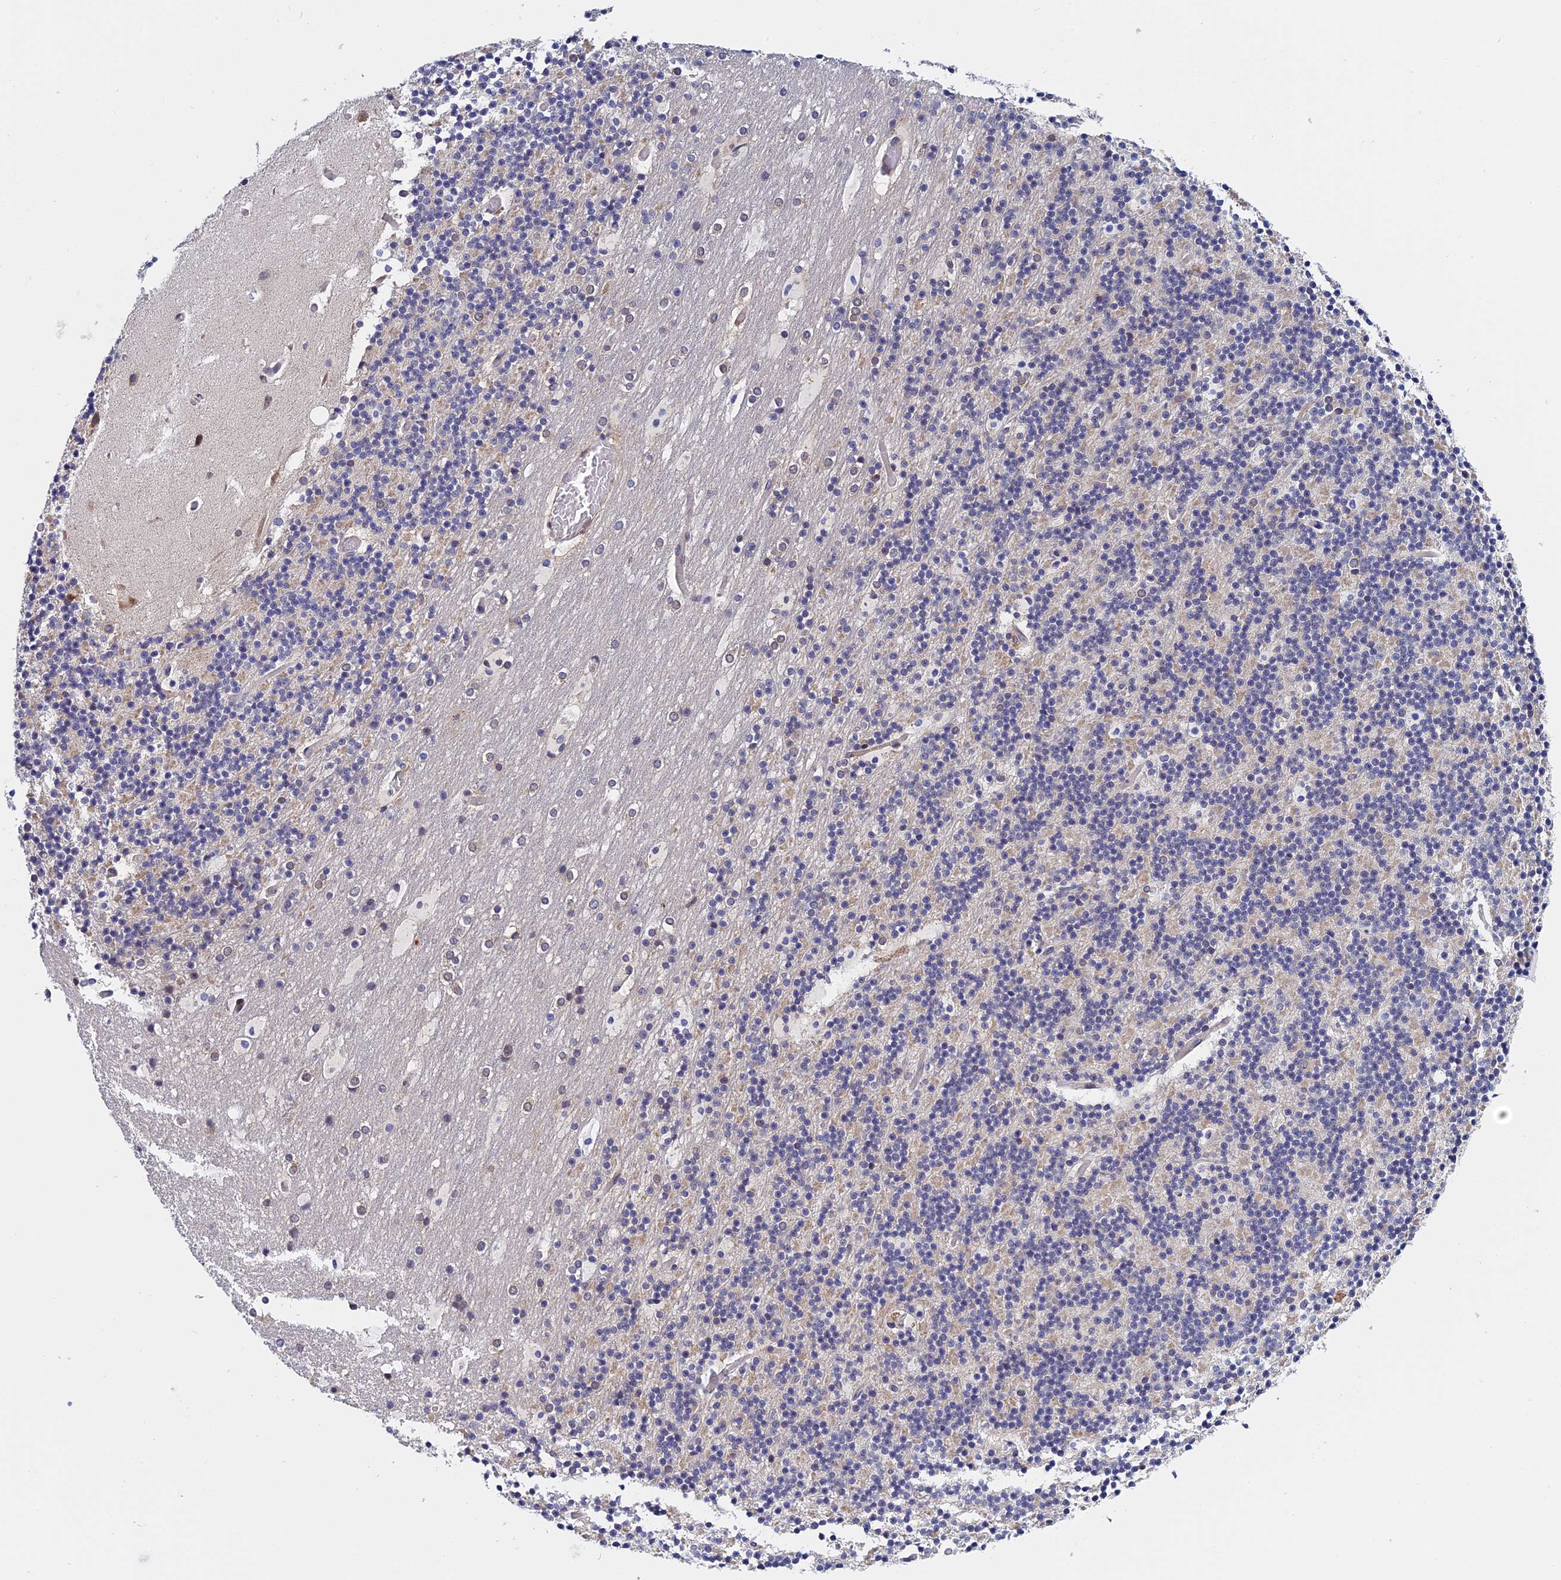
{"staining": {"intensity": "negative", "quantity": "none", "location": "none"}, "tissue": "cerebellum", "cell_type": "Cells in granular layer", "image_type": "normal", "snomed": [{"axis": "morphology", "description": "Normal tissue, NOS"}, {"axis": "topography", "description": "Cerebellum"}], "caption": "The immunohistochemistry (IHC) image has no significant staining in cells in granular layer of cerebellum. (DAB IHC, high magnification).", "gene": "NAA10", "patient": {"sex": "male", "age": 57}}